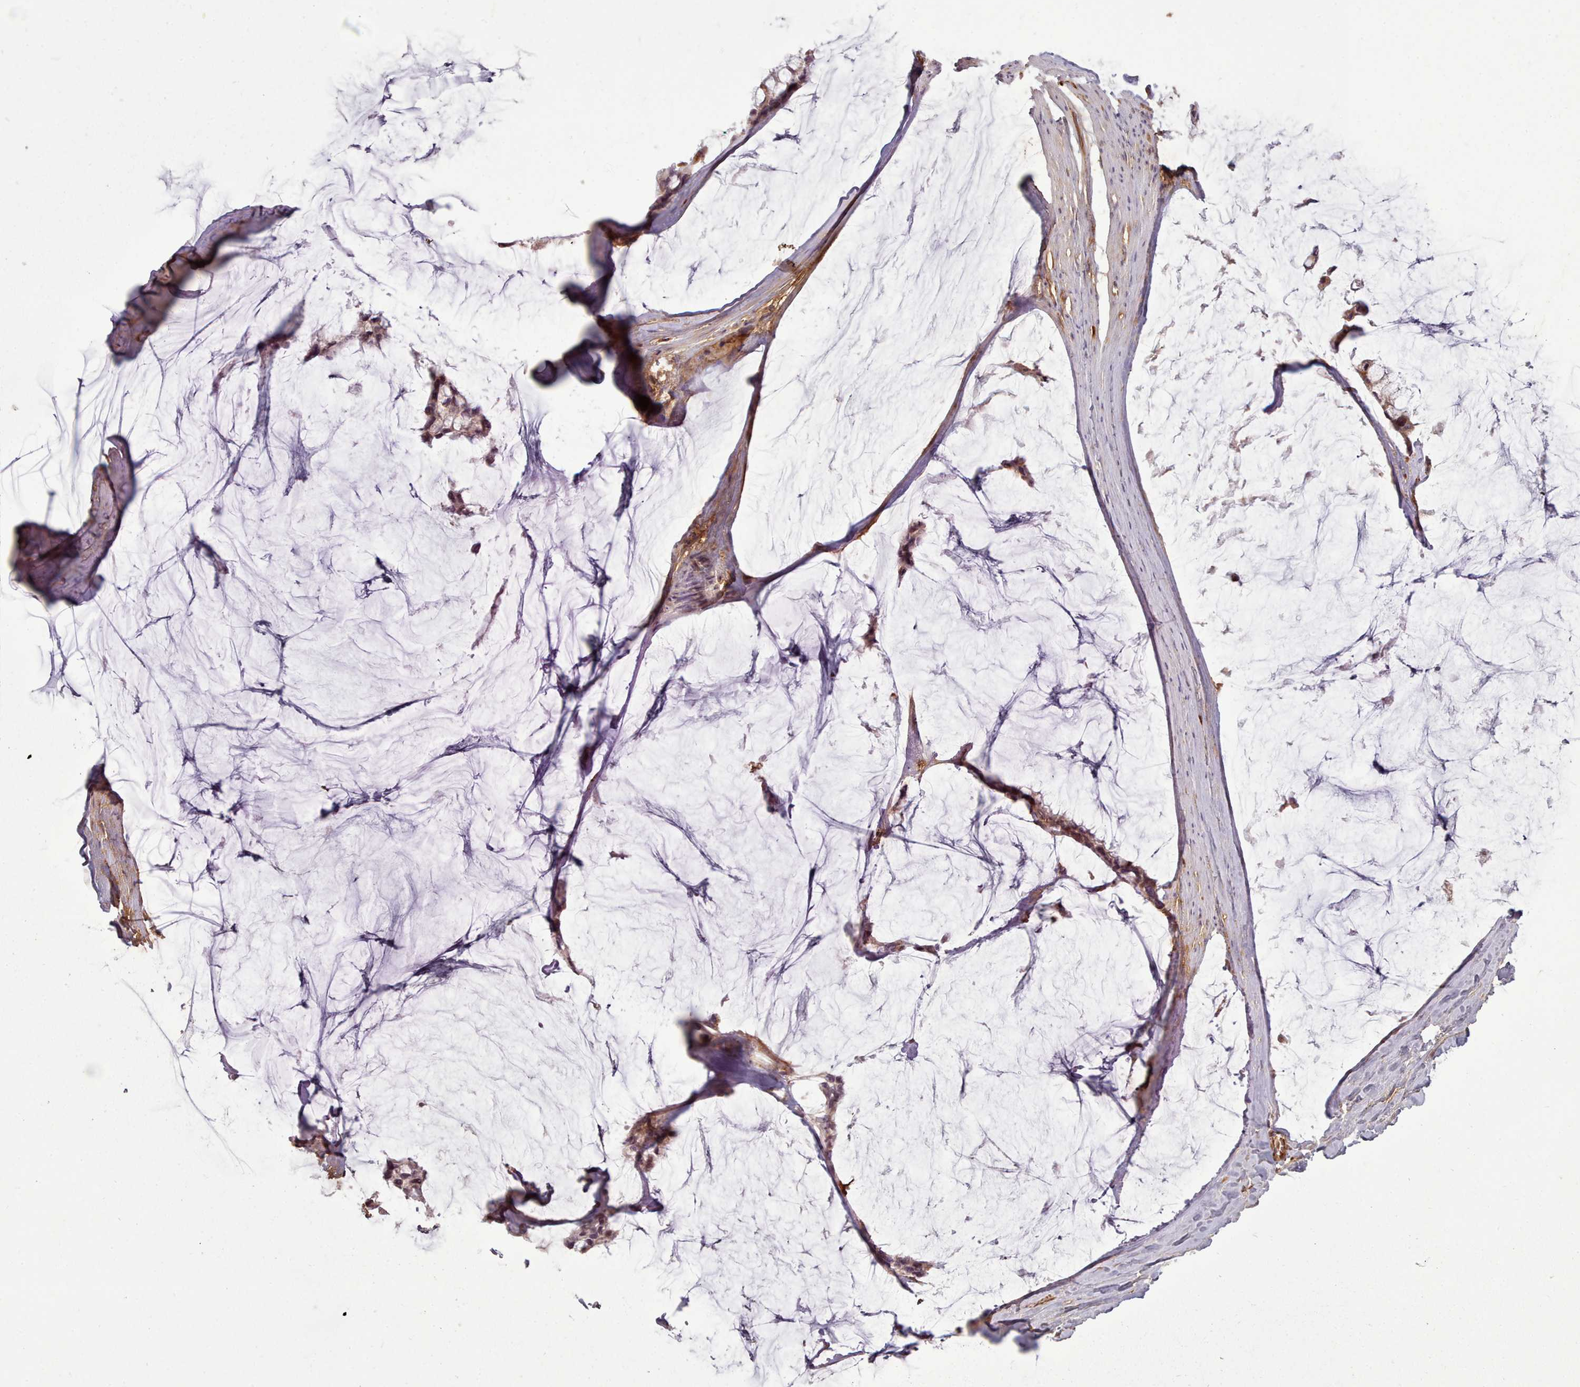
{"staining": {"intensity": "moderate", "quantity": ">75%", "location": "cytoplasmic/membranous,nuclear"}, "tissue": "ovarian cancer", "cell_type": "Tumor cells", "image_type": "cancer", "snomed": [{"axis": "morphology", "description": "Cystadenocarcinoma, mucinous, NOS"}, {"axis": "topography", "description": "Ovary"}], "caption": "High-power microscopy captured an immunohistochemistry (IHC) micrograph of ovarian cancer (mucinous cystadenocarcinoma), revealing moderate cytoplasmic/membranous and nuclear staining in approximately >75% of tumor cells.", "gene": "GBGT1", "patient": {"sex": "female", "age": 39}}